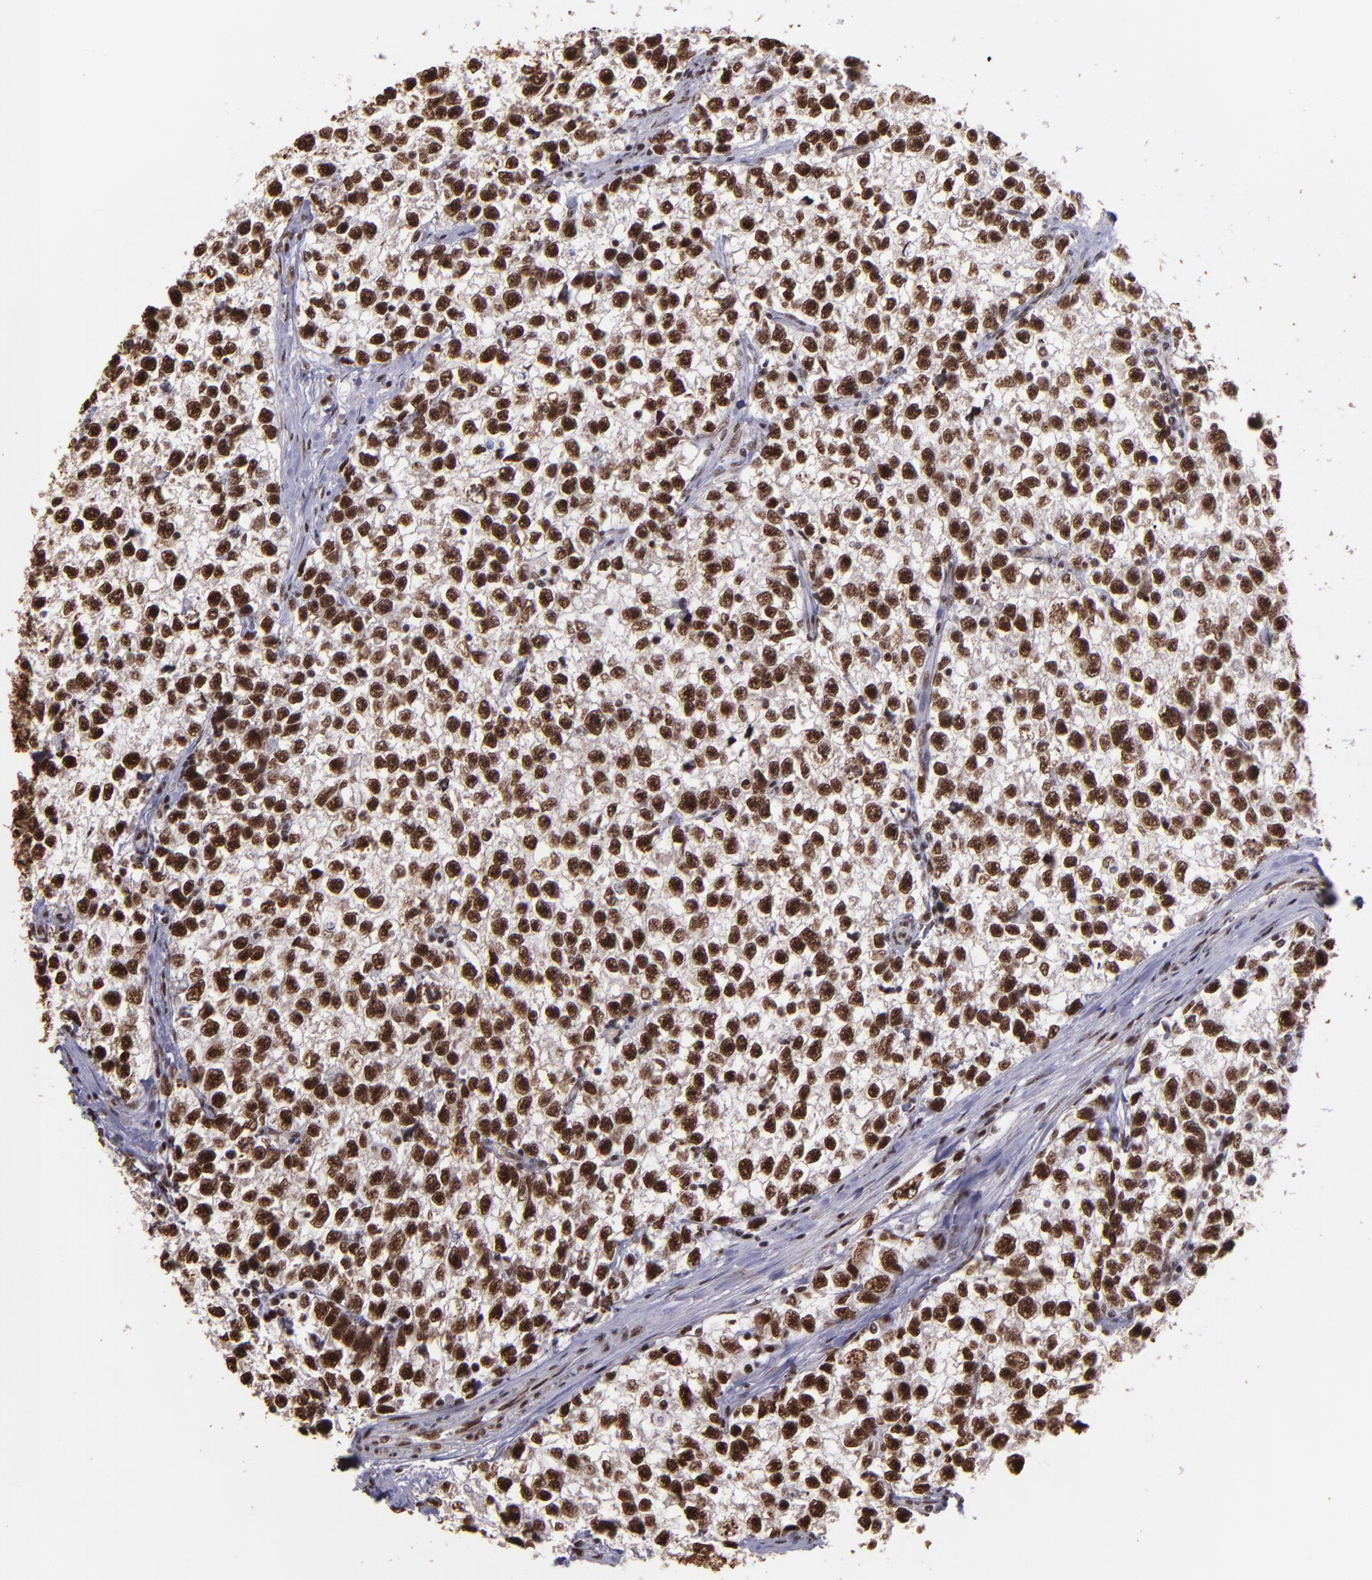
{"staining": {"intensity": "strong", "quantity": ">75%", "location": "nuclear"}, "tissue": "testis cancer", "cell_type": "Tumor cells", "image_type": "cancer", "snomed": [{"axis": "morphology", "description": "Seminoma, NOS"}, {"axis": "morphology", "description": "Carcinoma, Embryonal, NOS"}, {"axis": "topography", "description": "Testis"}], "caption": "This image shows immunohistochemistry (IHC) staining of seminoma (testis), with high strong nuclear staining in about >75% of tumor cells.", "gene": "PQBP1", "patient": {"sex": "male", "age": 30}}